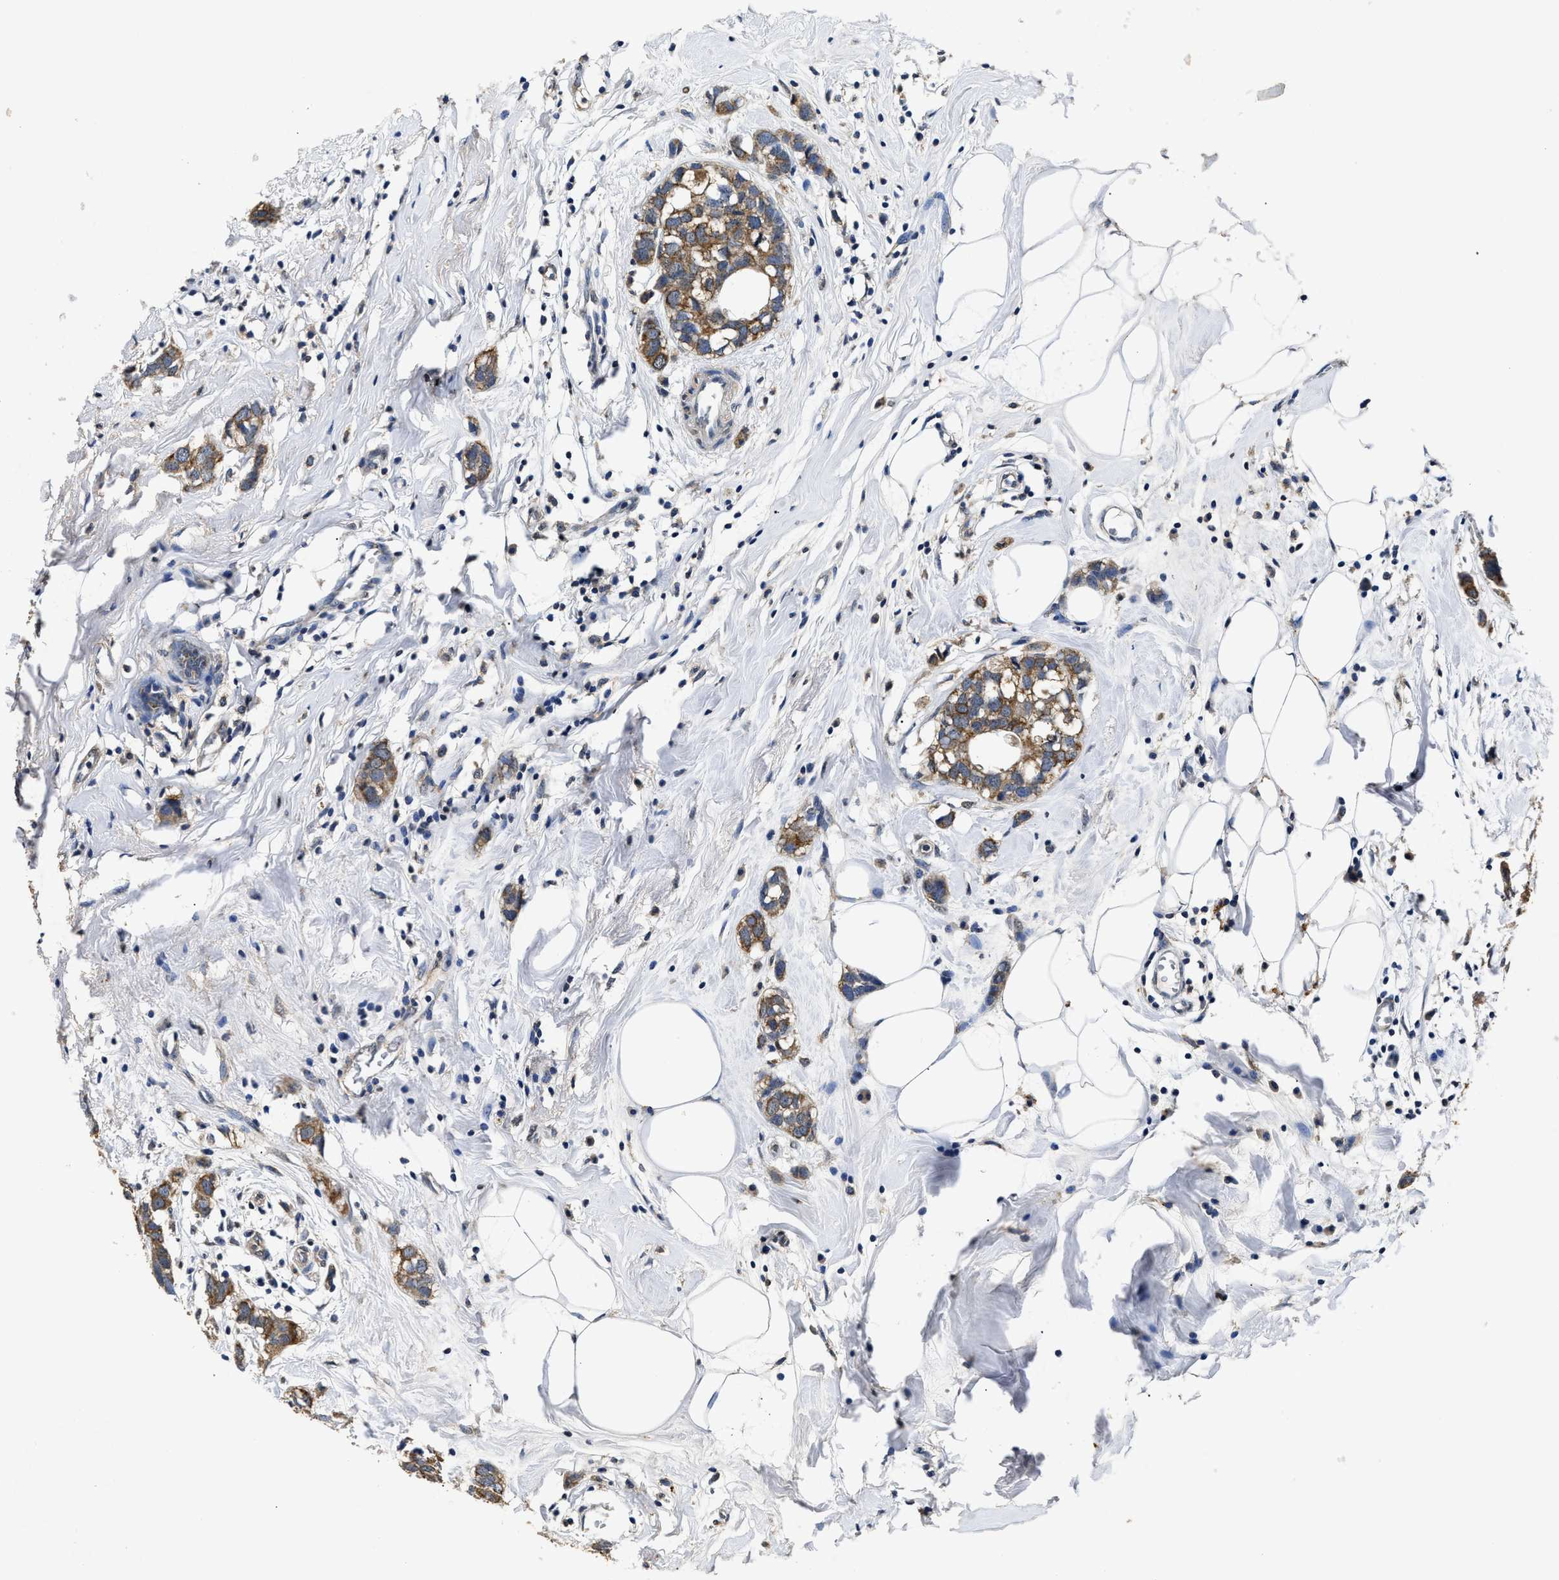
{"staining": {"intensity": "moderate", "quantity": ">75%", "location": "cytoplasmic/membranous"}, "tissue": "breast cancer", "cell_type": "Tumor cells", "image_type": "cancer", "snomed": [{"axis": "morphology", "description": "Normal tissue, NOS"}, {"axis": "morphology", "description": "Duct carcinoma"}, {"axis": "topography", "description": "Breast"}], "caption": "Human intraductal carcinoma (breast) stained for a protein (brown) displays moderate cytoplasmic/membranous positive positivity in approximately >75% of tumor cells.", "gene": "CTNNA1", "patient": {"sex": "female", "age": 50}}